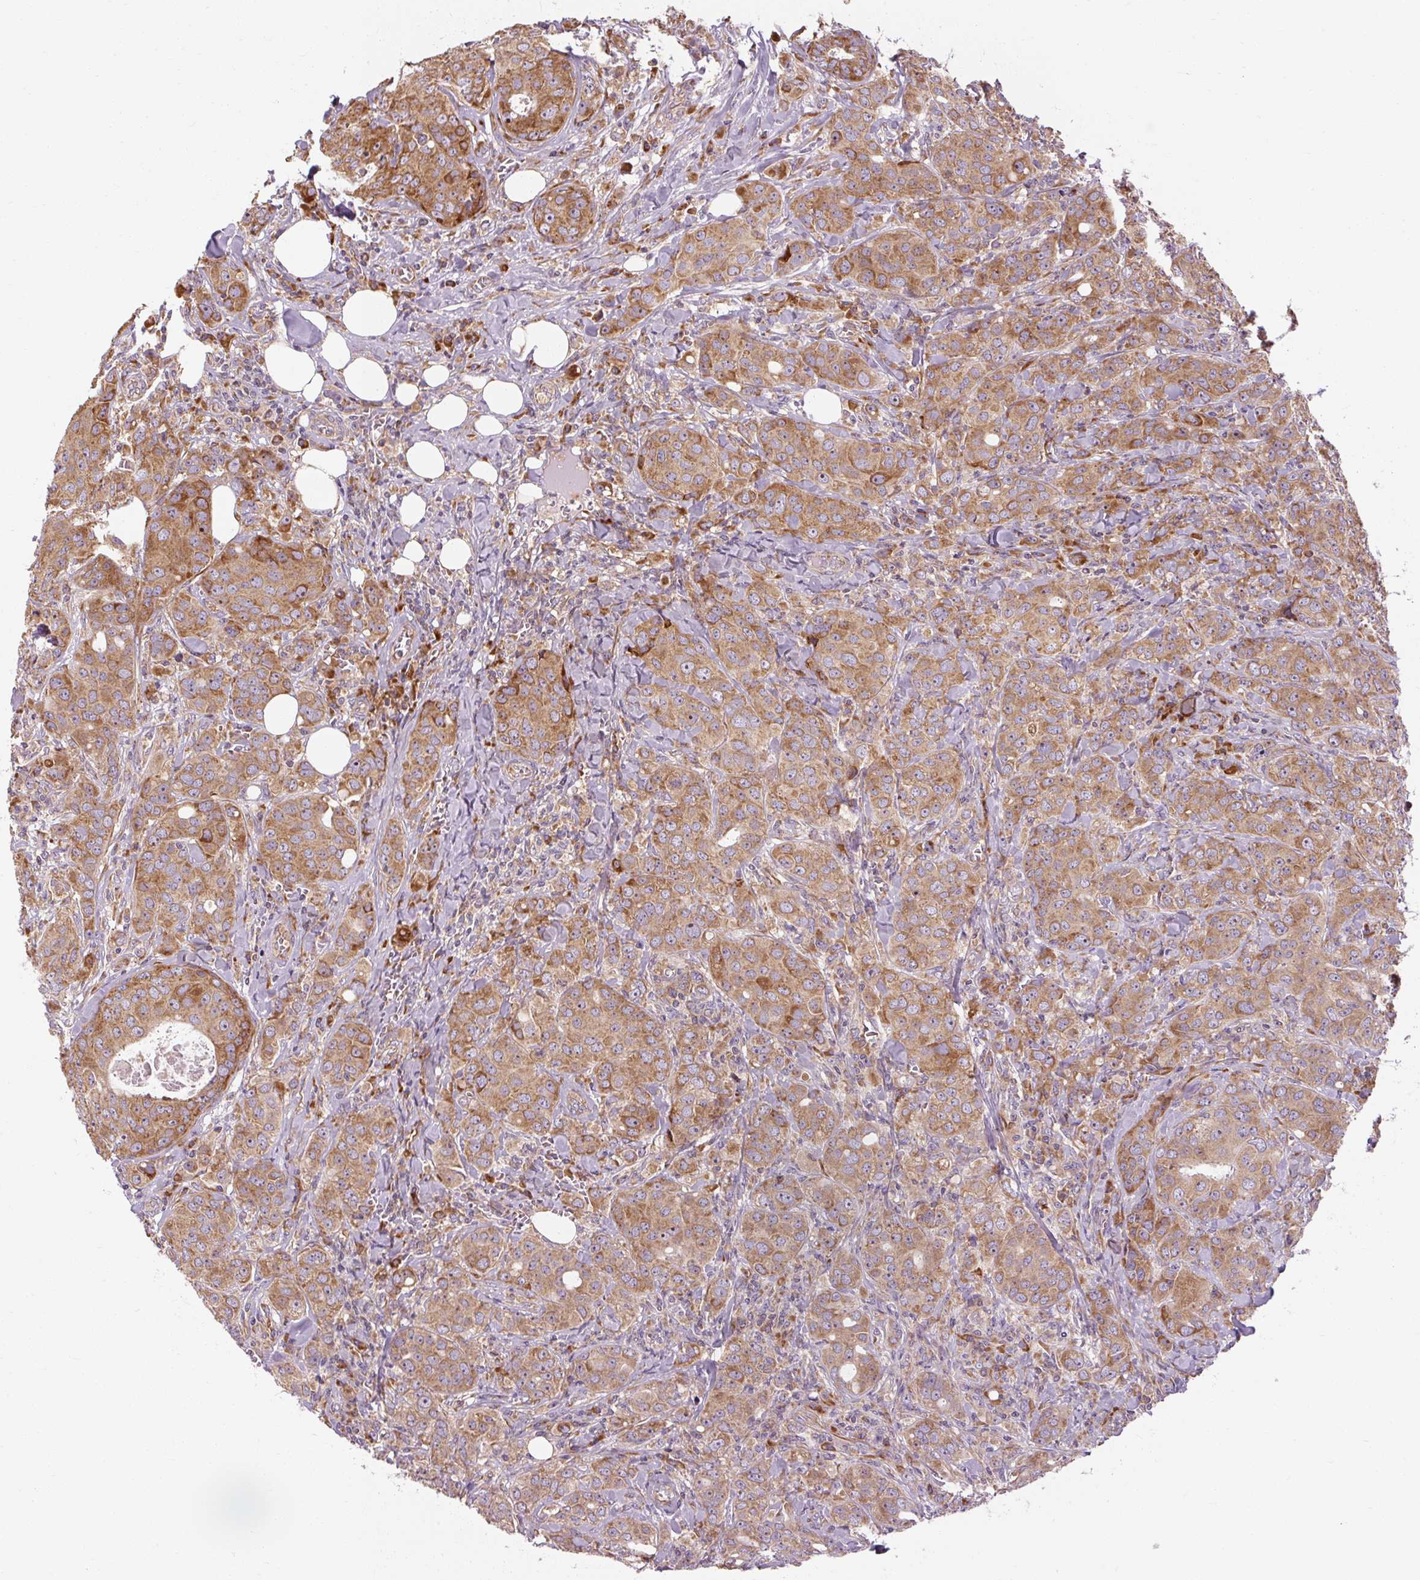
{"staining": {"intensity": "moderate", "quantity": ">75%", "location": "cytoplasmic/membranous"}, "tissue": "breast cancer", "cell_type": "Tumor cells", "image_type": "cancer", "snomed": [{"axis": "morphology", "description": "Duct carcinoma"}, {"axis": "topography", "description": "Breast"}], "caption": "Intraductal carcinoma (breast) stained for a protein (brown) shows moderate cytoplasmic/membranous positive positivity in approximately >75% of tumor cells.", "gene": "PRSS48", "patient": {"sex": "female", "age": 43}}